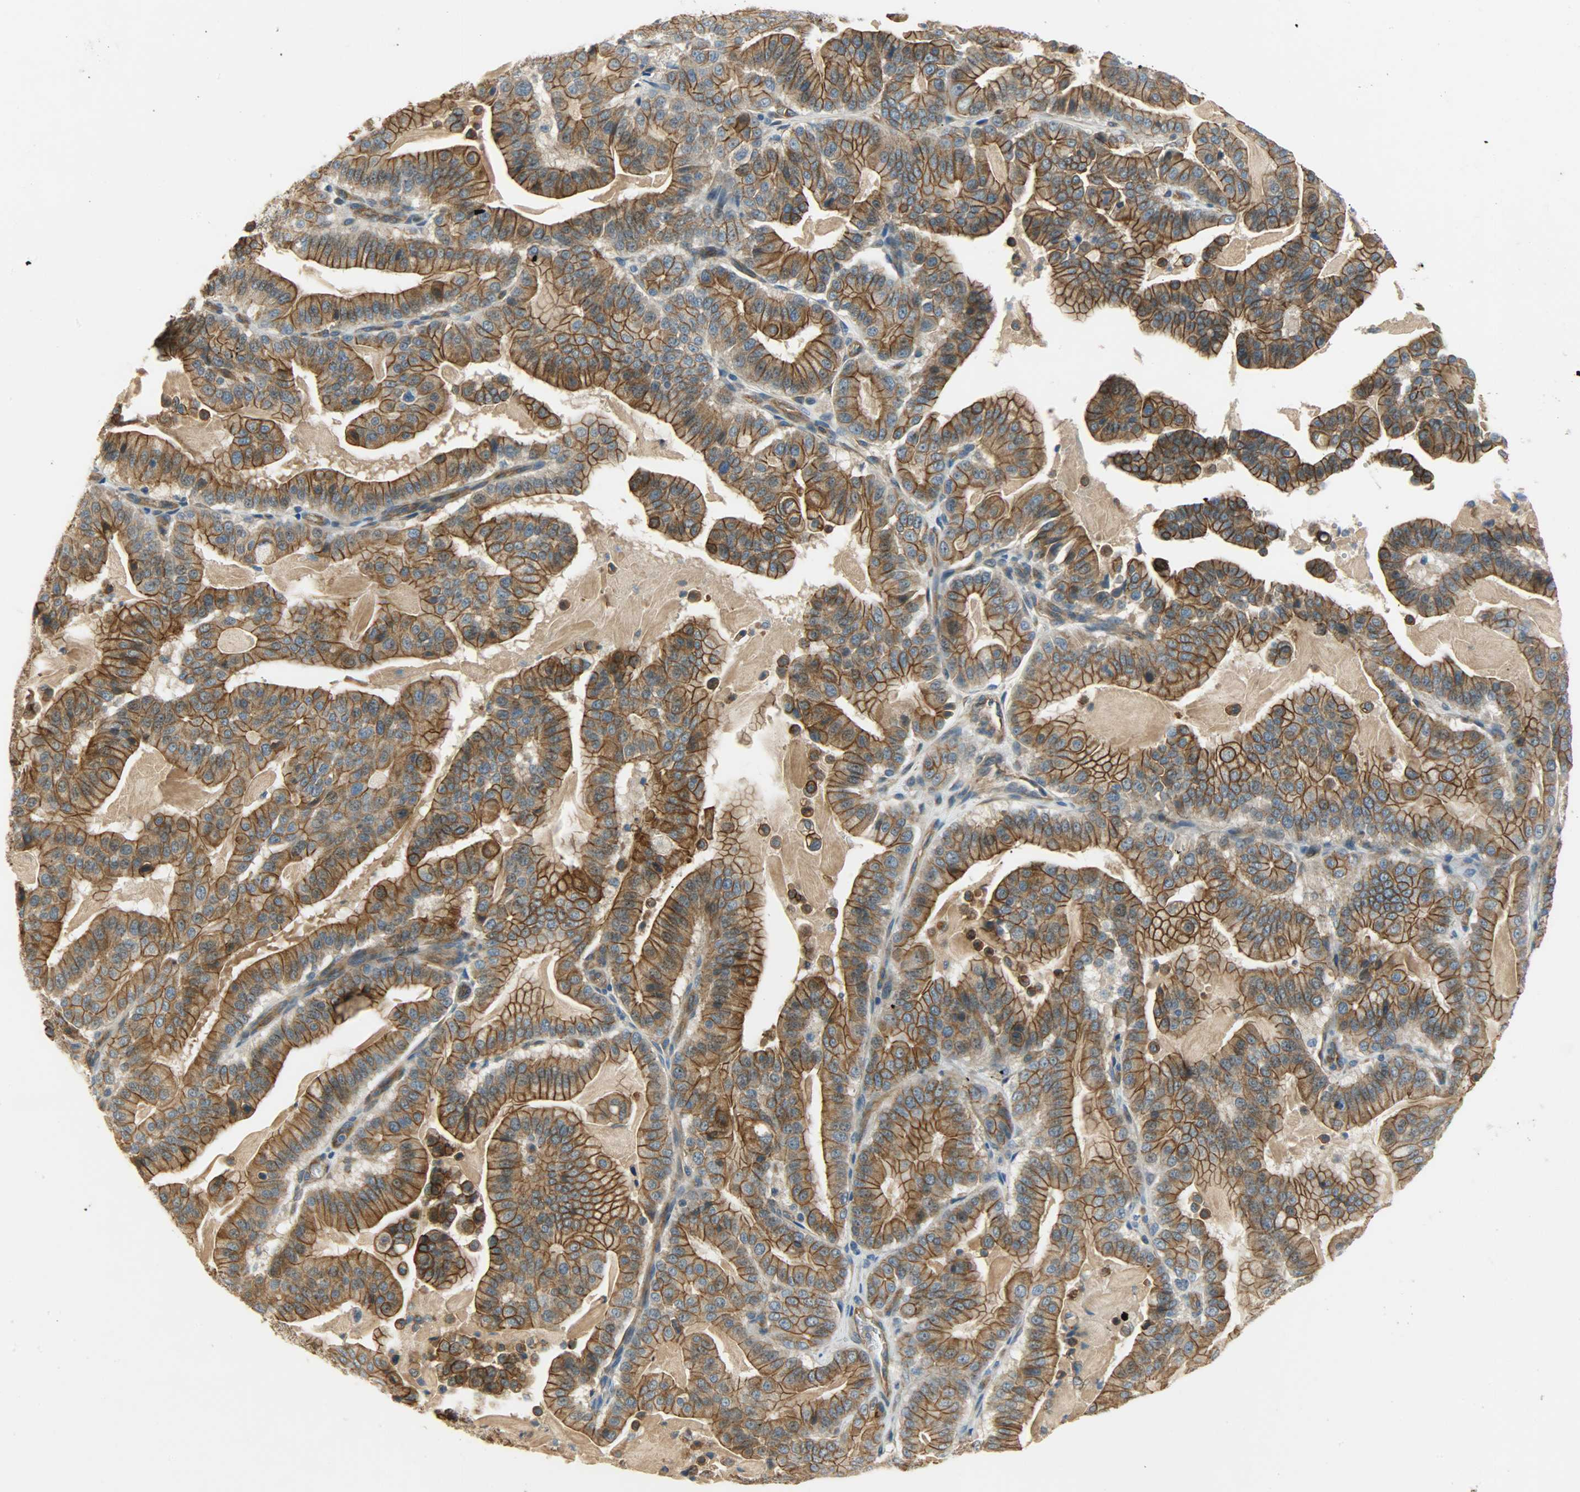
{"staining": {"intensity": "strong", "quantity": ">75%", "location": "cytoplasmic/membranous"}, "tissue": "pancreatic cancer", "cell_type": "Tumor cells", "image_type": "cancer", "snomed": [{"axis": "morphology", "description": "Adenocarcinoma, NOS"}, {"axis": "topography", "description": "Pancreas"}], "caption": "The image exhibits a brown stain indicating the presence of a protein in the cytoplasmic/membranous of tumor cells in pancreatic cancer (adenocarcinoma).", "gene": "KIAA1217", "patient": {"sex": "male", "age": 63}}